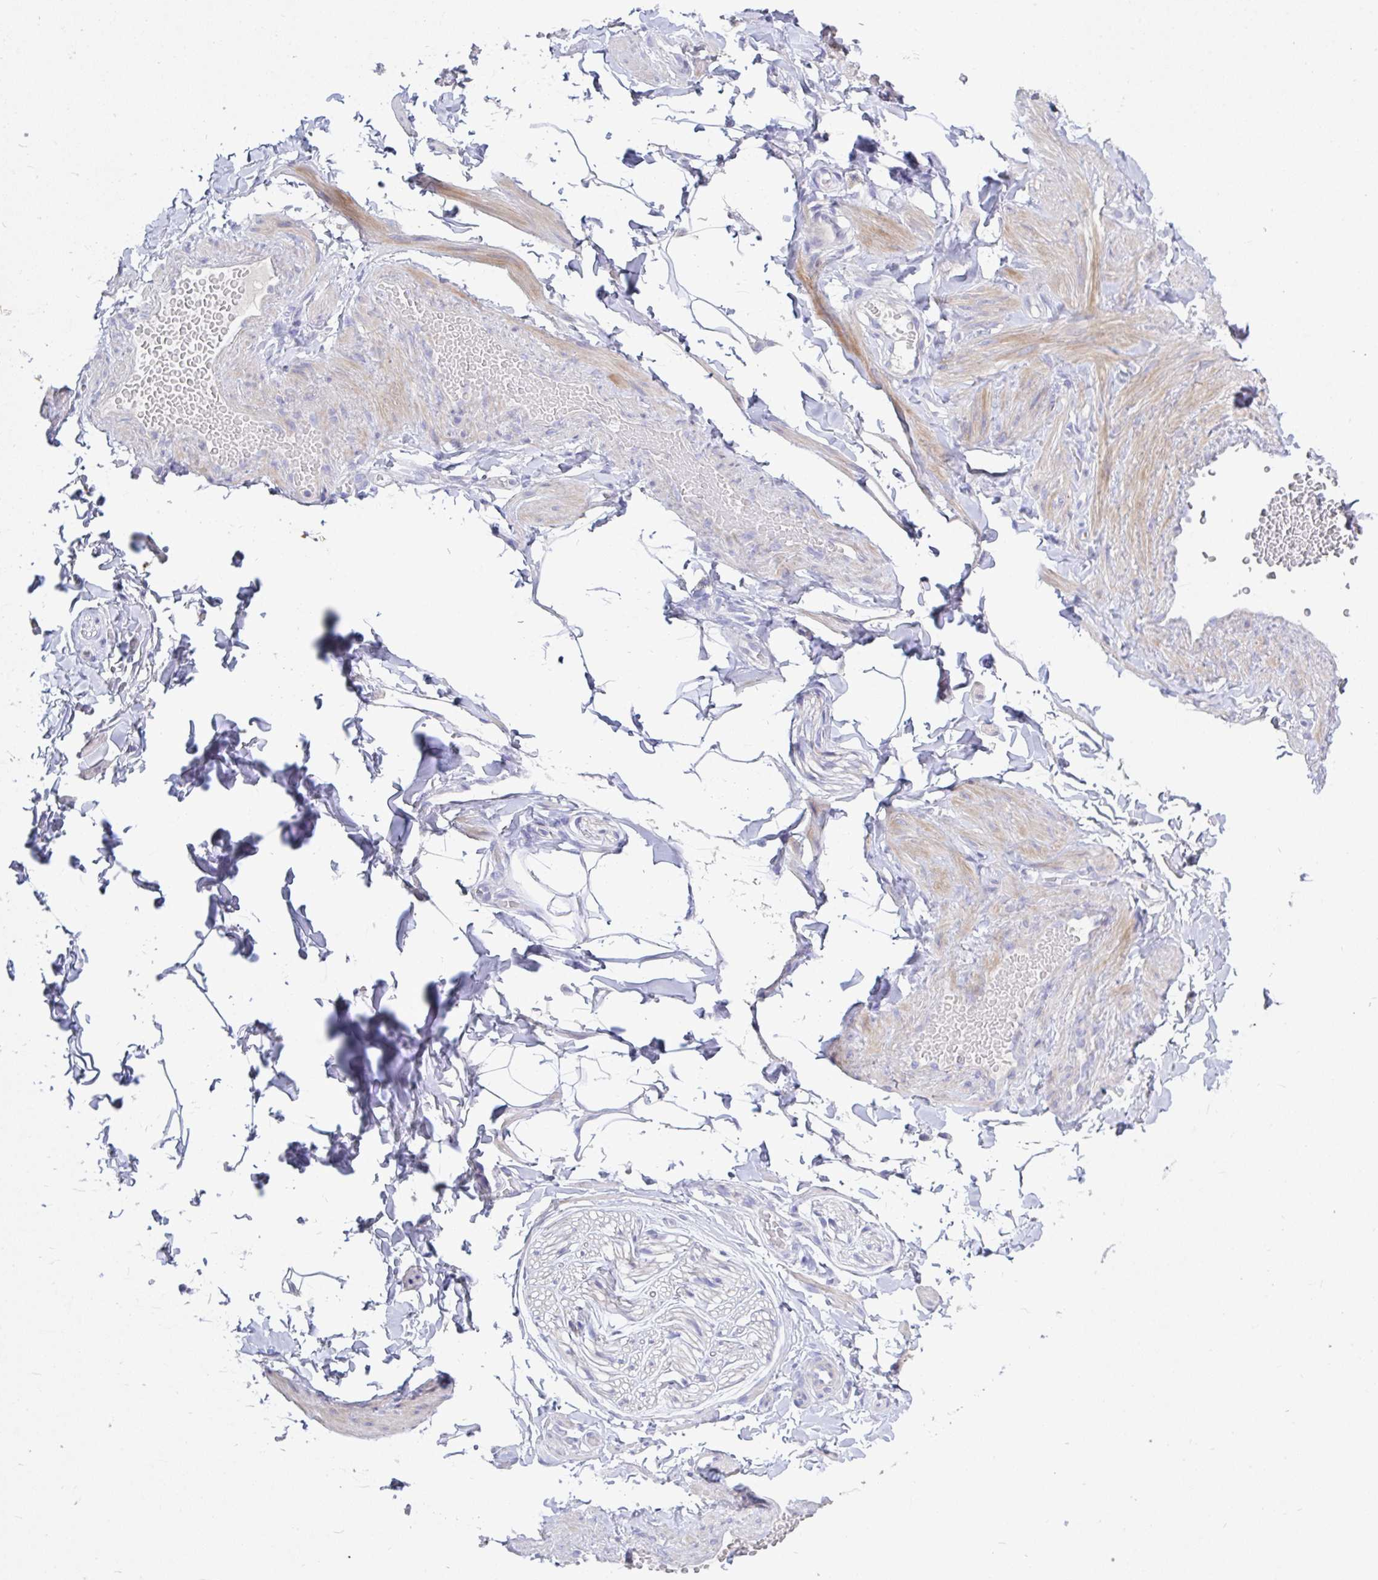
{"staining": {"intensity": "negative", "quantity": "none", "location": "none"}, "tissue": "adipose tissue", "cell_type": "Adipocytes", "image_type": "normal", "snomed": [{"axis": "morphology", "description": "Normal tissue, NOS"}, {"axis": "topography", "description": "Soft tissue"}, {"axis": "topography", "description": "Adipose tissue"}, {"axis": "topography", "description": "Vascular tissue"}, {"axis": "topography", "description": "Peripheral nerve tissue"}], "caption": "IHC of unremarkable adipose tissue displays no expression in adipocytes.", "gene": "ZNF561", "patient": {"sex": "male", "age": 29}}